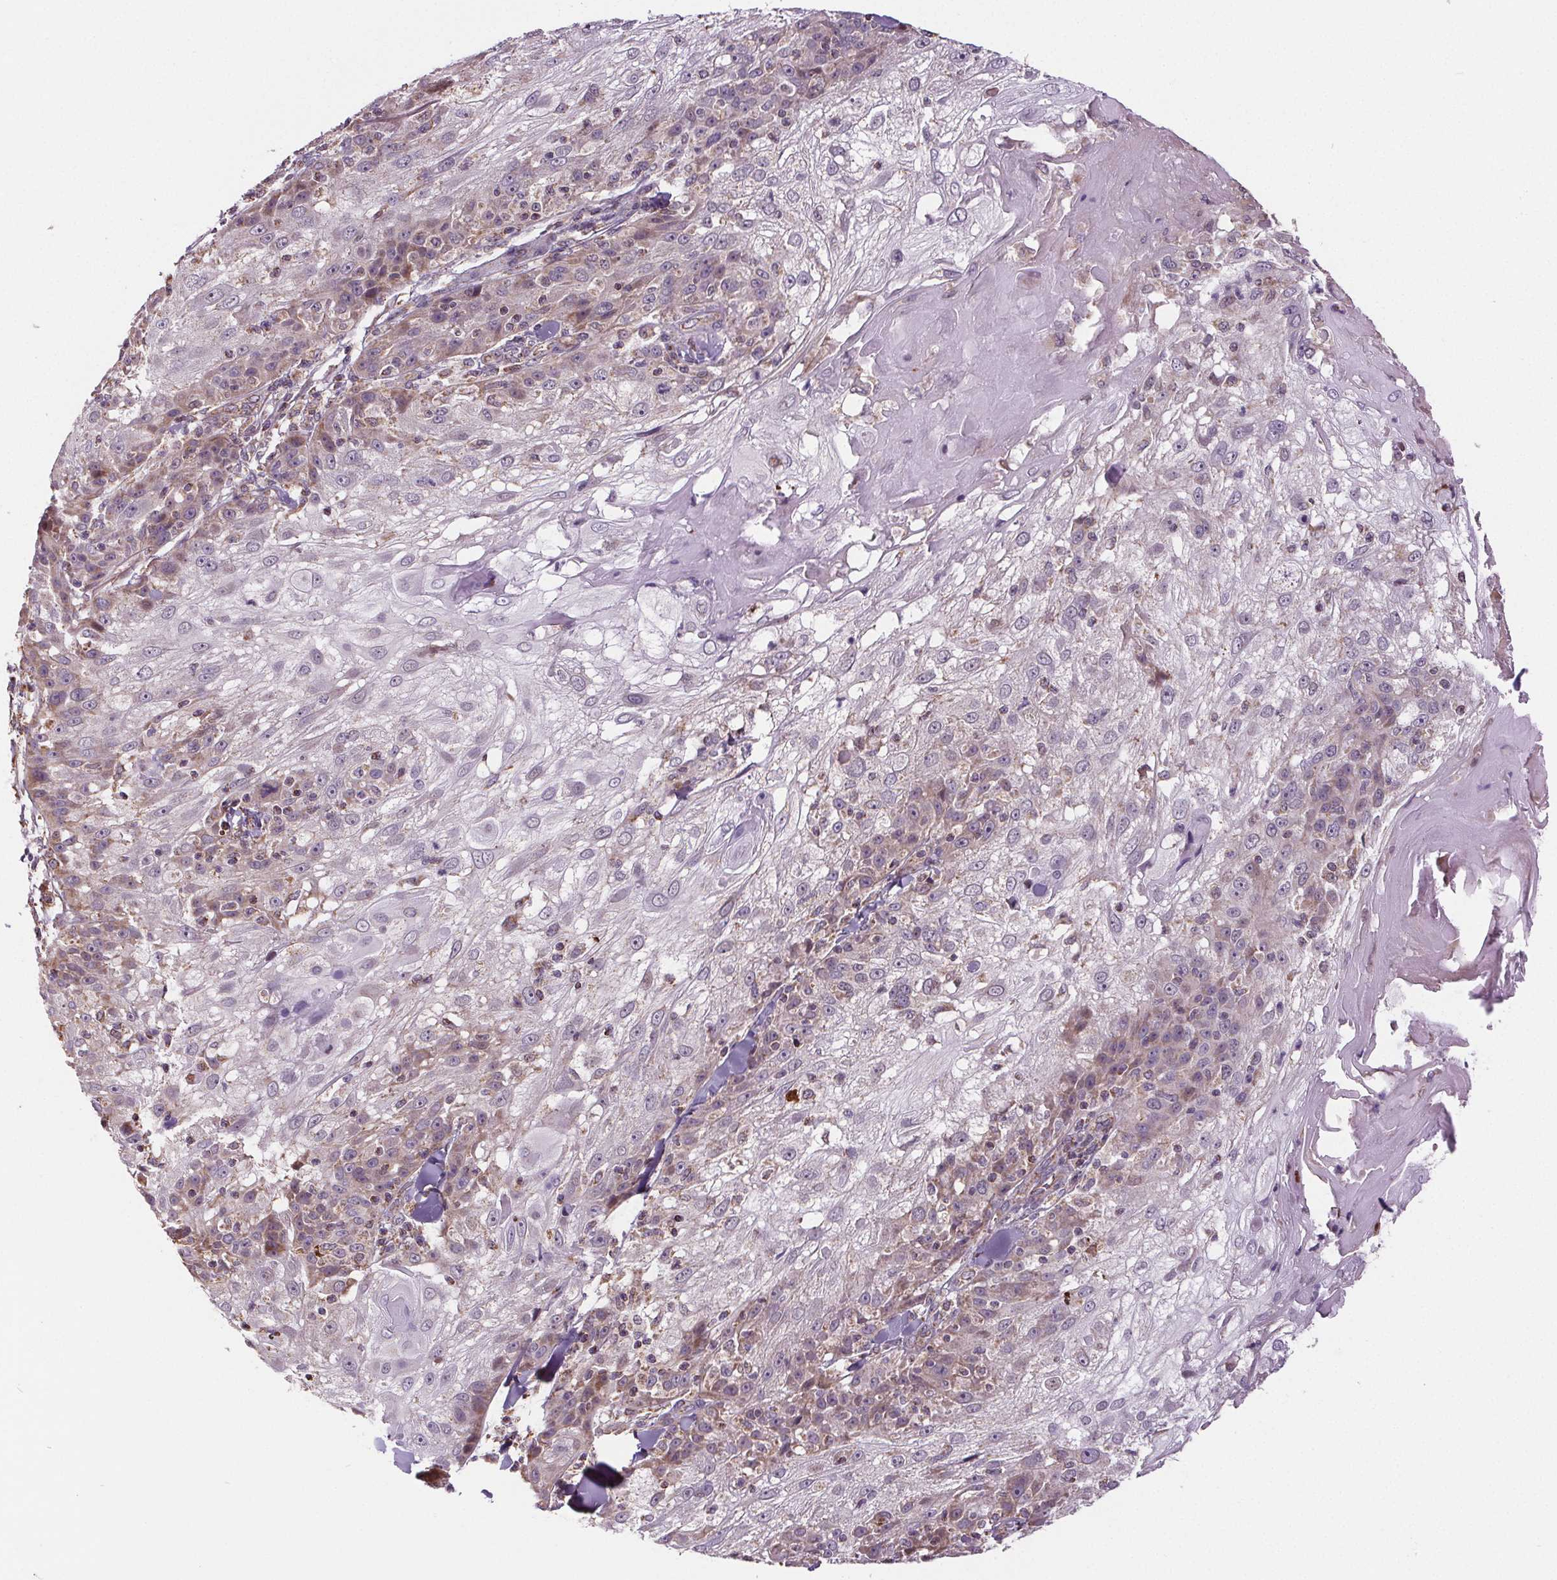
{"staining": {"intensity": "weak", "quantity": "25%-75%", "location": "cytoplasmic/membranous"}, "tissue": "skin cancer", "cell_type": "Tumor cells", "image_type": "cancer", "snomed": [{"axis": "morphology", "description": "Normal tissue, NOS"}, {"axis": "morphology", "description": "Squamous cell carcinoma, NOS"}, {"axis": "topography", "description": "Skin"}], "caption": "High-magnification brightfield microscopy of skin cancer stained with DAB (3,3'-diaminobenzidine) (brown) and counterstained with hematoxylin (blue). tumor cells exhibit weak cytoplasmic/membranous positivity is identified in about25%-75% of cells.", "gene": "SUCLA2", "patient": {"sex": "female", "age": 83}}